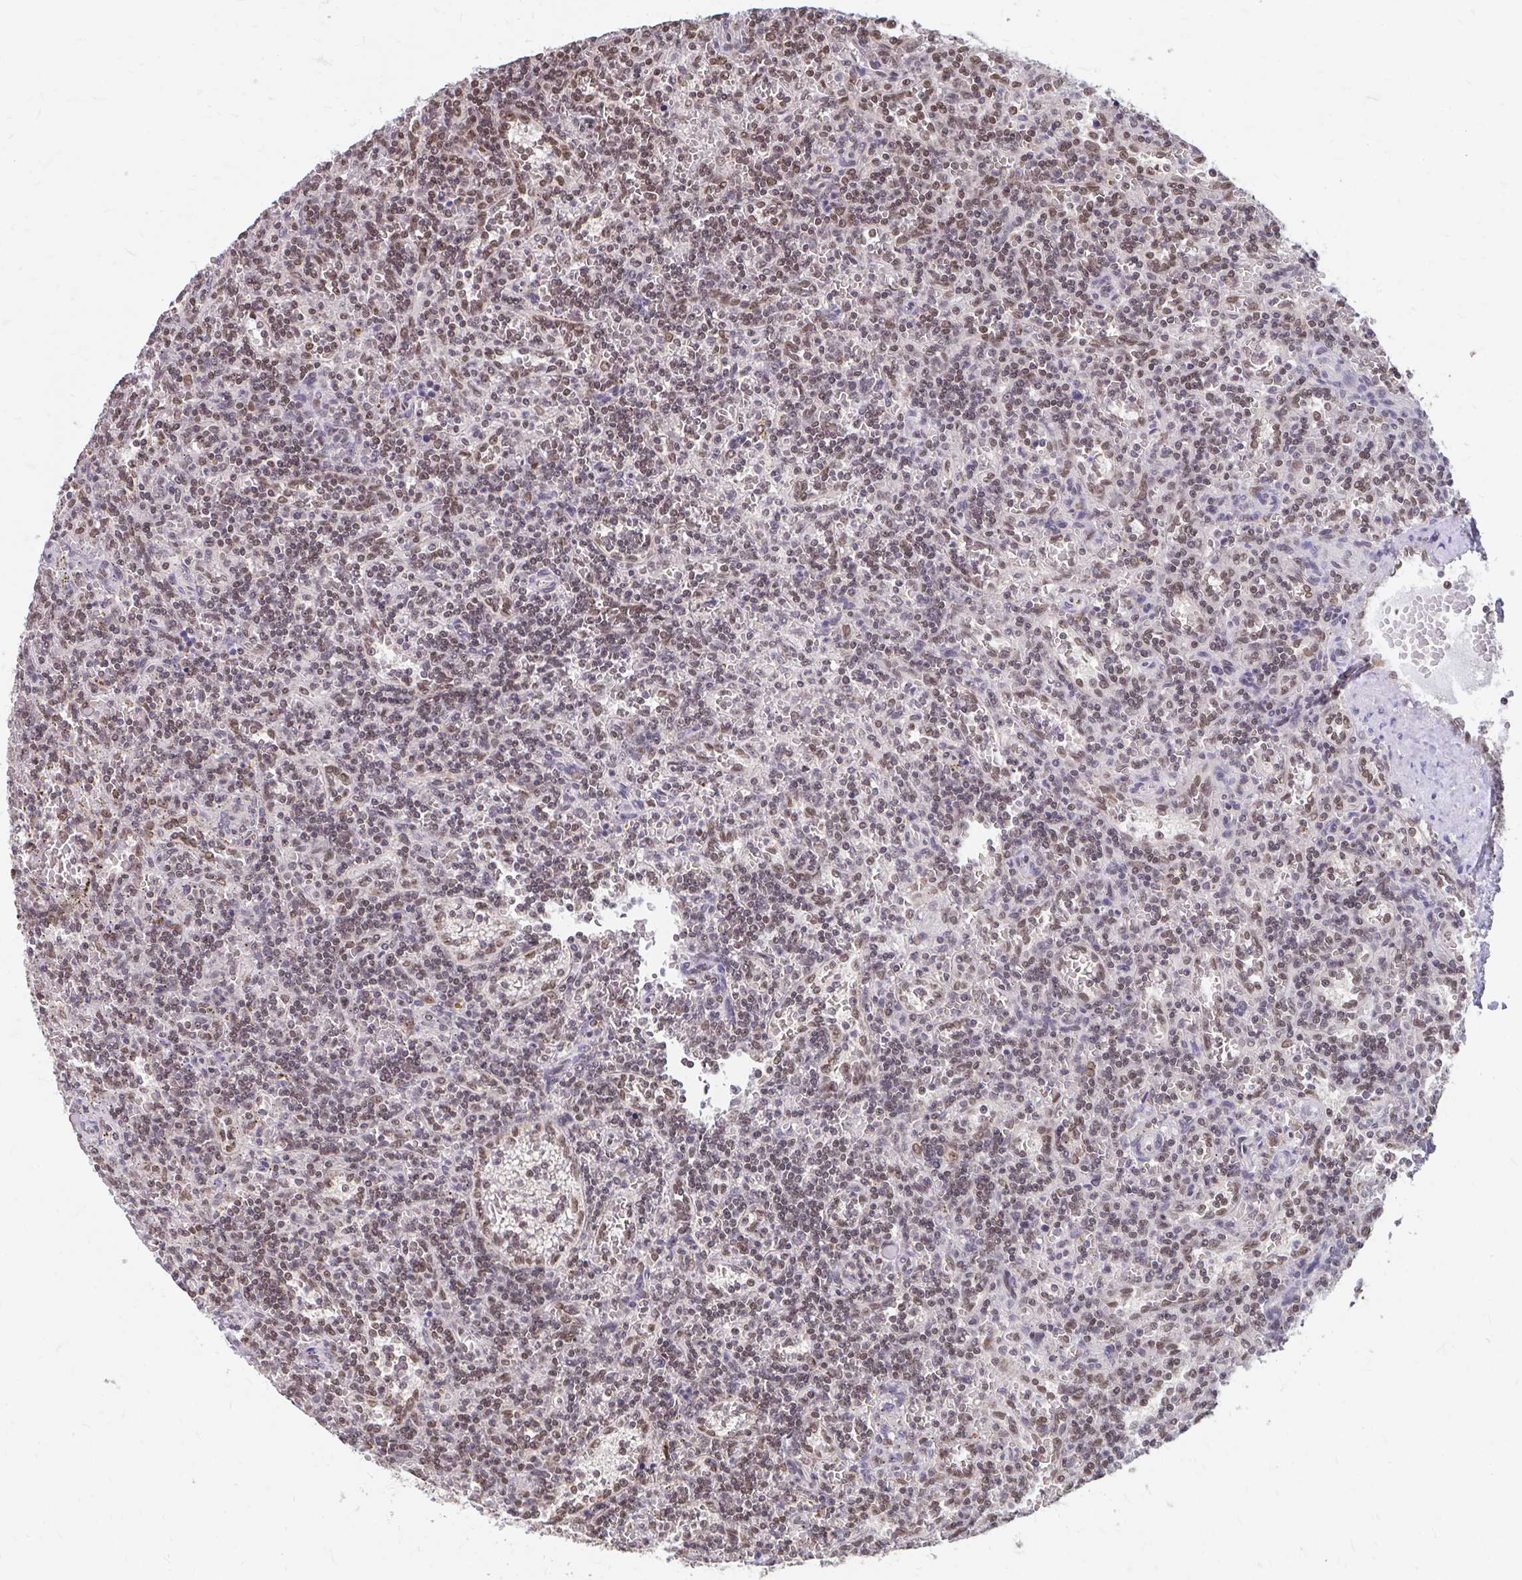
{"staining": {"intensity": "weak", "quantity": "25%-75%", "location": "nuclear"}, "tissue": "lymphoma", "cell_type": "Tumor cells", "image_type": "cancer", "snomed": [{"axis": "morphology", "description": "Malignant lymphoma, non-Hodgkin's type, Low grade"}, {"axis": "topography", "description": "Spleen"}], "caption": "An image showing weak nuclear positivity in approximately 25%-75% of tumor cells in lymphoma, as visualized by brown immunohistochemical staining.", "gene": "XPO1", "patient": {"sex": "male", "age": 73}}